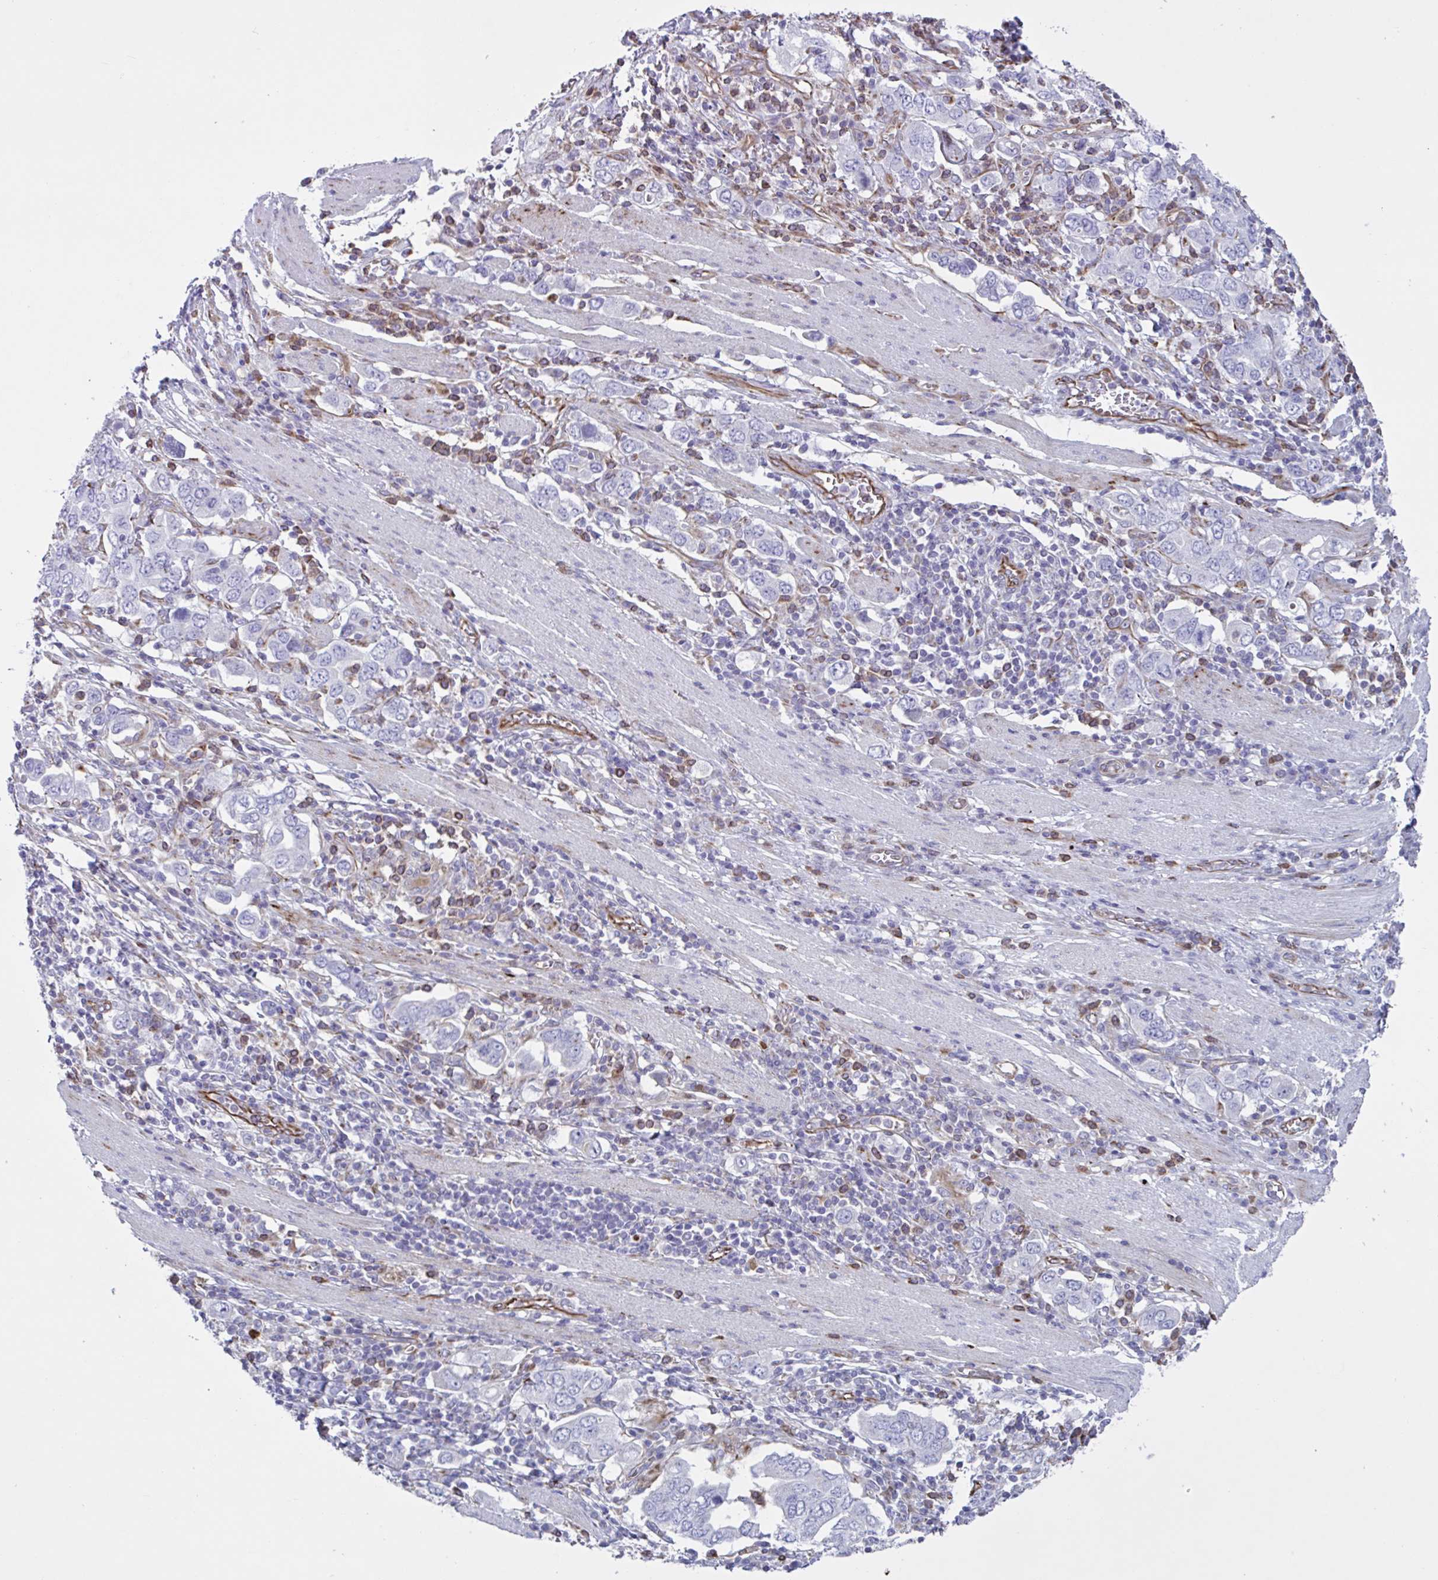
{"staining": {"intensity": "negative", "quantity": "none", "location": "none"}, "tissue": "stomach cancer", "cell_type": "Tumor cells", "image_type": "cancer", "snomed": [{"axis": "morphology", "description": "Adenocarcinoma, NOS"}, {"axis": "topography", "description": "Stomach, upper"}, {"axis": "topography", "description": "Stomach"}], "caption": "Photomicrograph shows no protein staining in tumor cells of stomach cancer (adenocarcinoma) tissue. (DAB immunohistochemistry (IHC), high magnification).", "gene": "TMEM86B", "patient": {"sex": "male", "age": 62}}